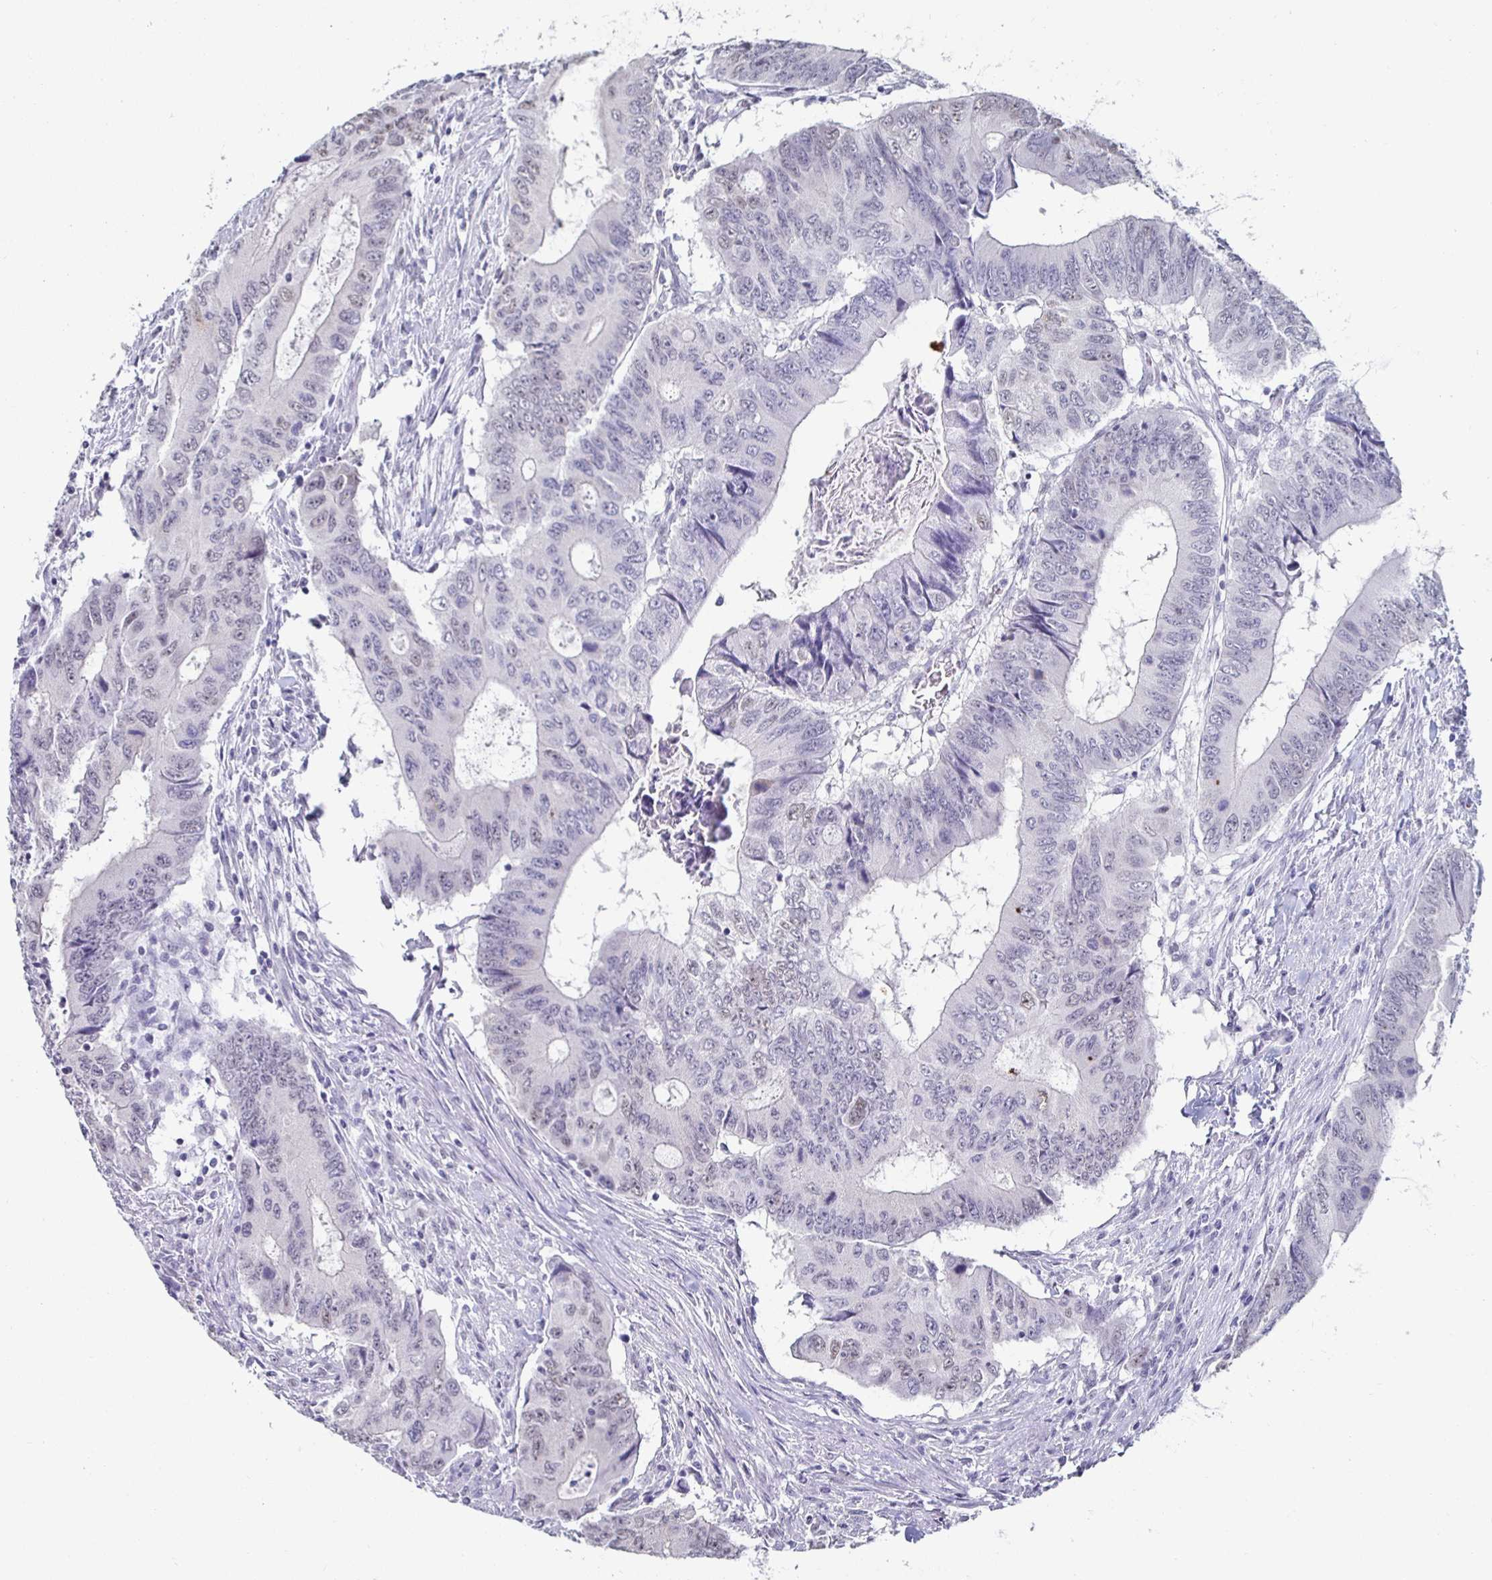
{"staining": {"intensity": "negative", "quantity": "none", "location": "none"}, "tissue": "colorectal cancer", "cell_type": "Tumor cells", "image_type": "cancer", "snomed": [{"axis": "morphology", "description": "Adenocarcinoma, NOS"}, {"axis": "topography", "description": "Colon"}], "caption": "Immunohistochemistry of human adenocarcinoma (colorectal) reveals no expression in tumor cells.", "gene": "DDX39B", "patient": {"sex": "male", "age": 53}}